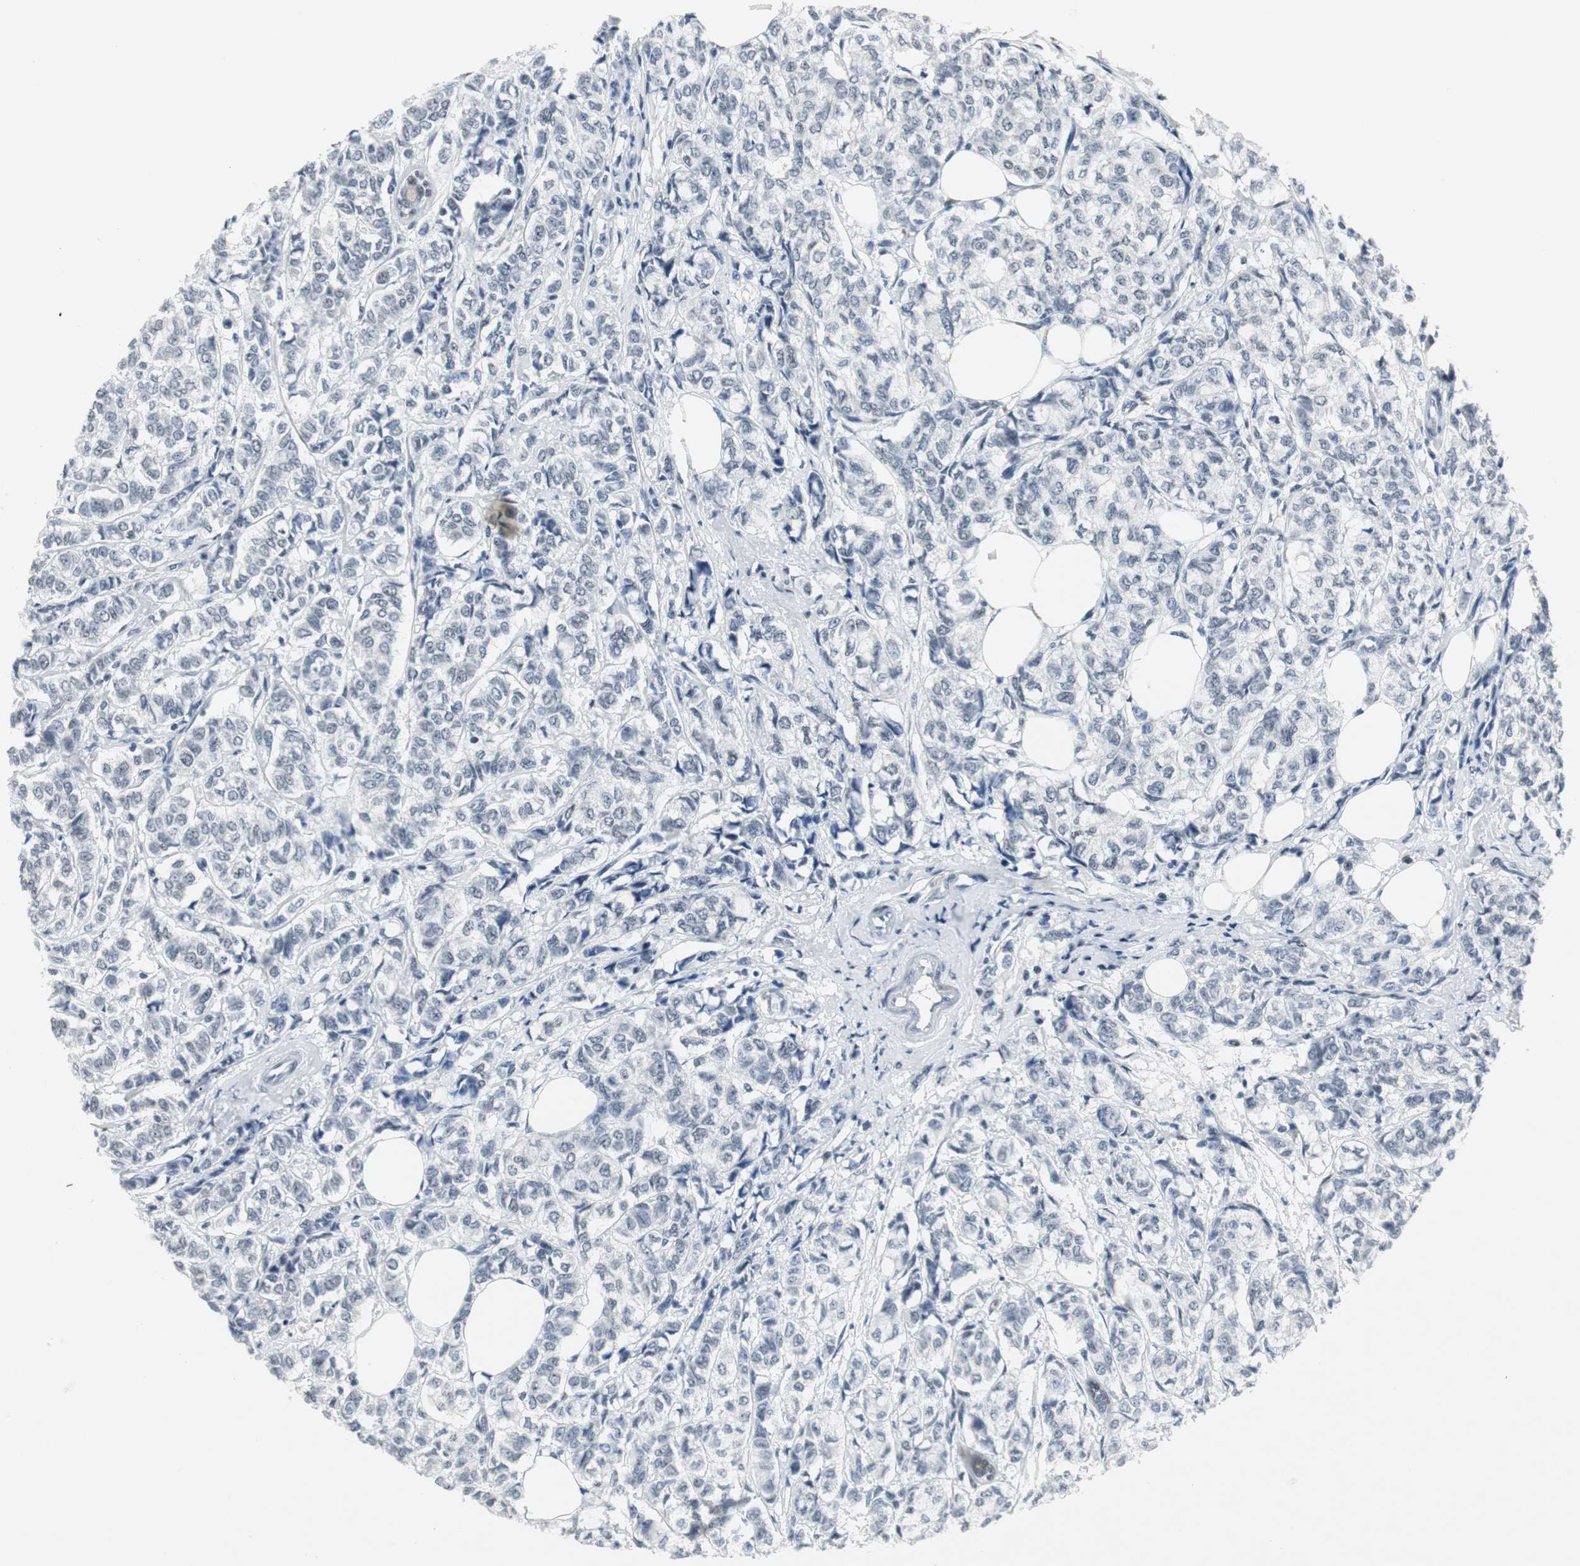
{"staining": {"intensity": "negative", "quantity": "none", "location": "none"}, "tissue": "breast cancer", "cell_type": "Tumor cells", "image_type": "cancer", "snomed": [{"axis": "morphology", "description": "Lobular carcinoma"}, {"axis": "topography", "description": "Breast"}], "caption": "Immunohistochemical staining of human breast cancer reveals no significant positivity in tumor cells.", "gene": "ELK1", "patient": {"sex": "female", "age": 60}}